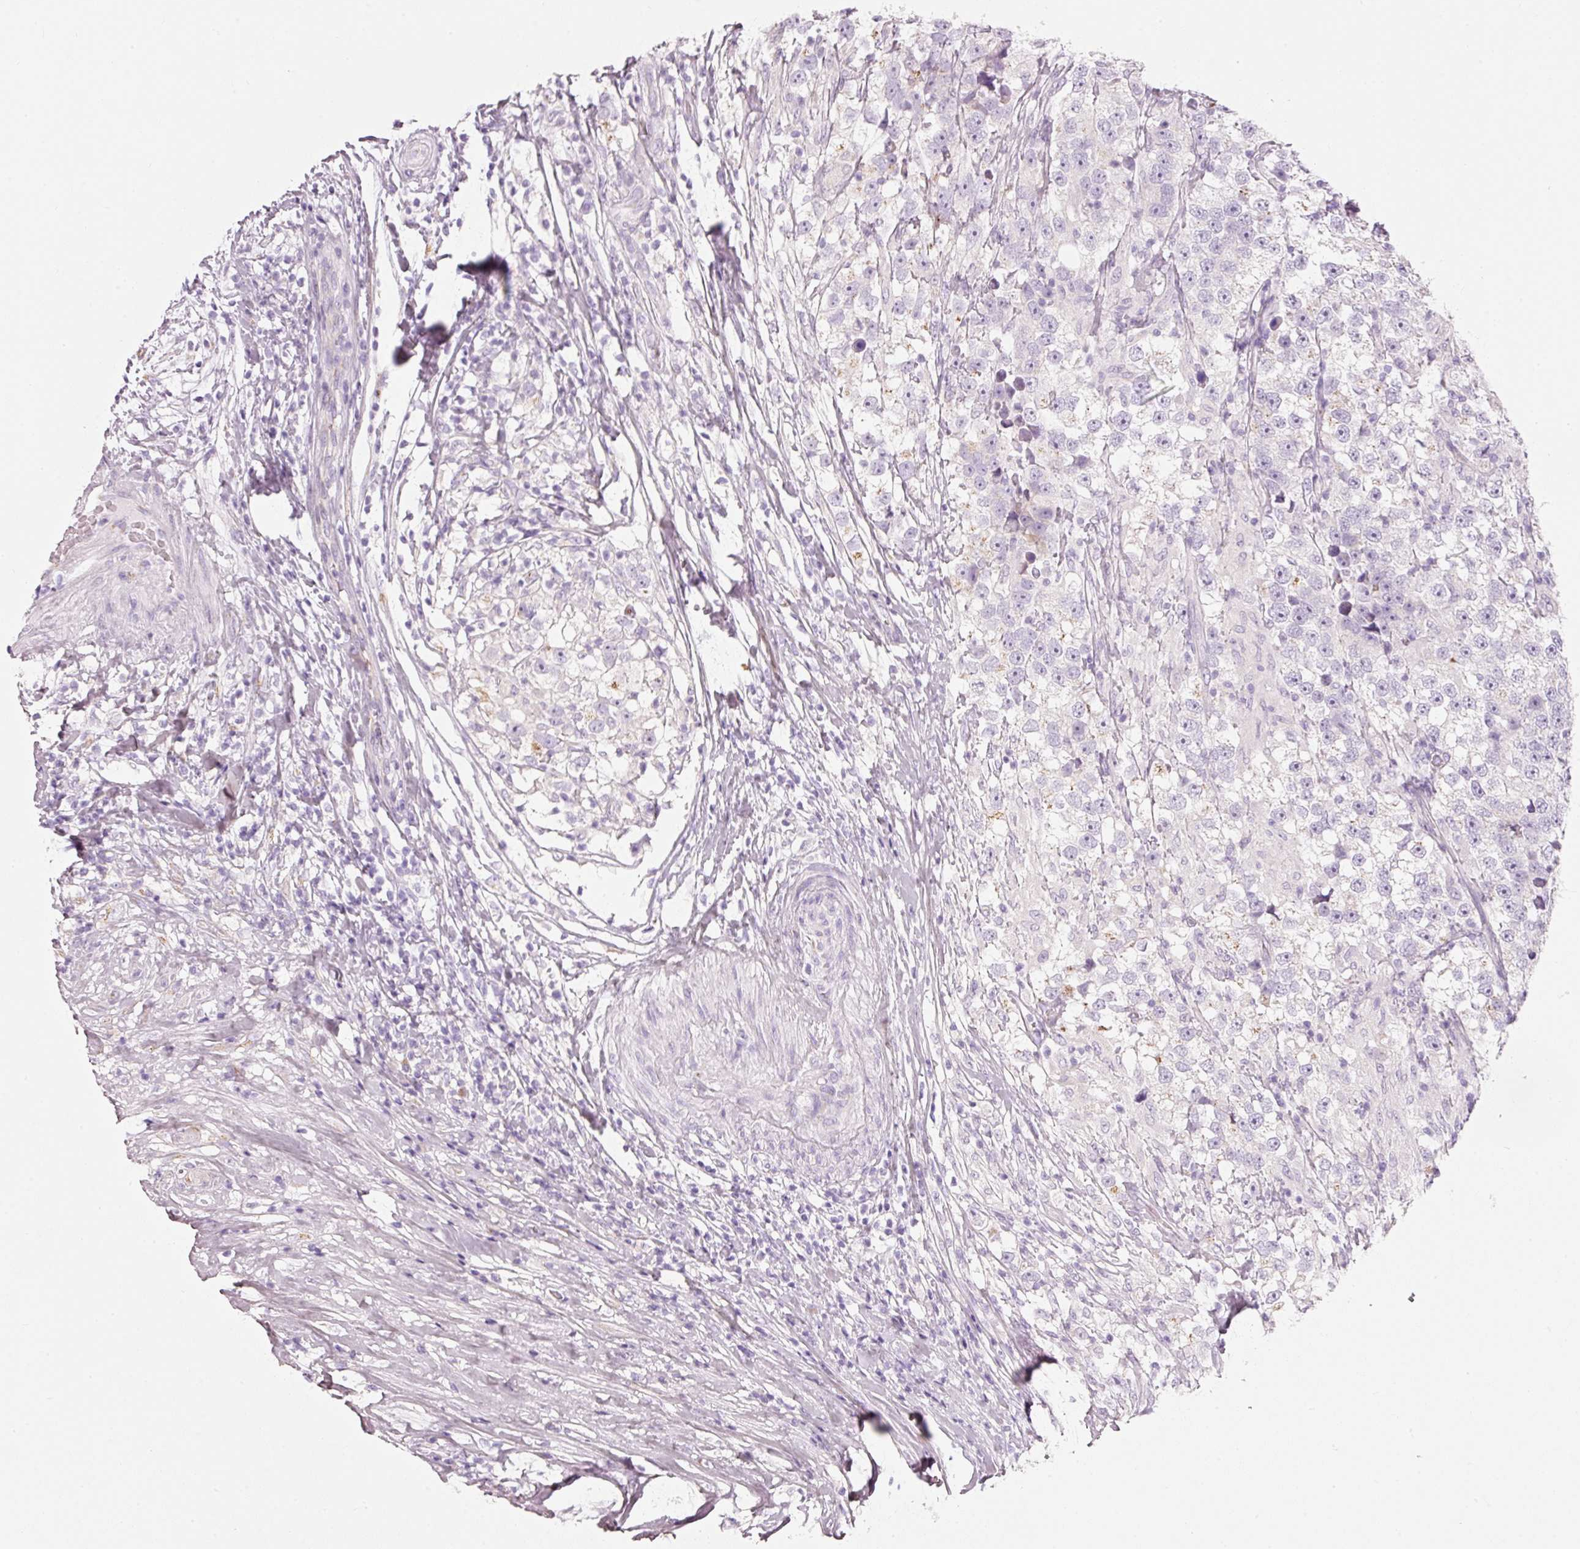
{"staining": {"intensity": "negative", "quantity": "none", "location": "none"}, "tissue": "testis cancer", "cell_type": "Tumor cells", "image_type": "cancer", "snomed": [{"axis": "morphology", "description": "Seminoma, NOS"}, {"axis": "topography", "description": "Testis"}], "caption": "The photomicrograph reveals no staining of tumor cells in testis cancer (seminoma).", "gene": "PDXDC1", "patient": {"sex": "male", "age": 46}}